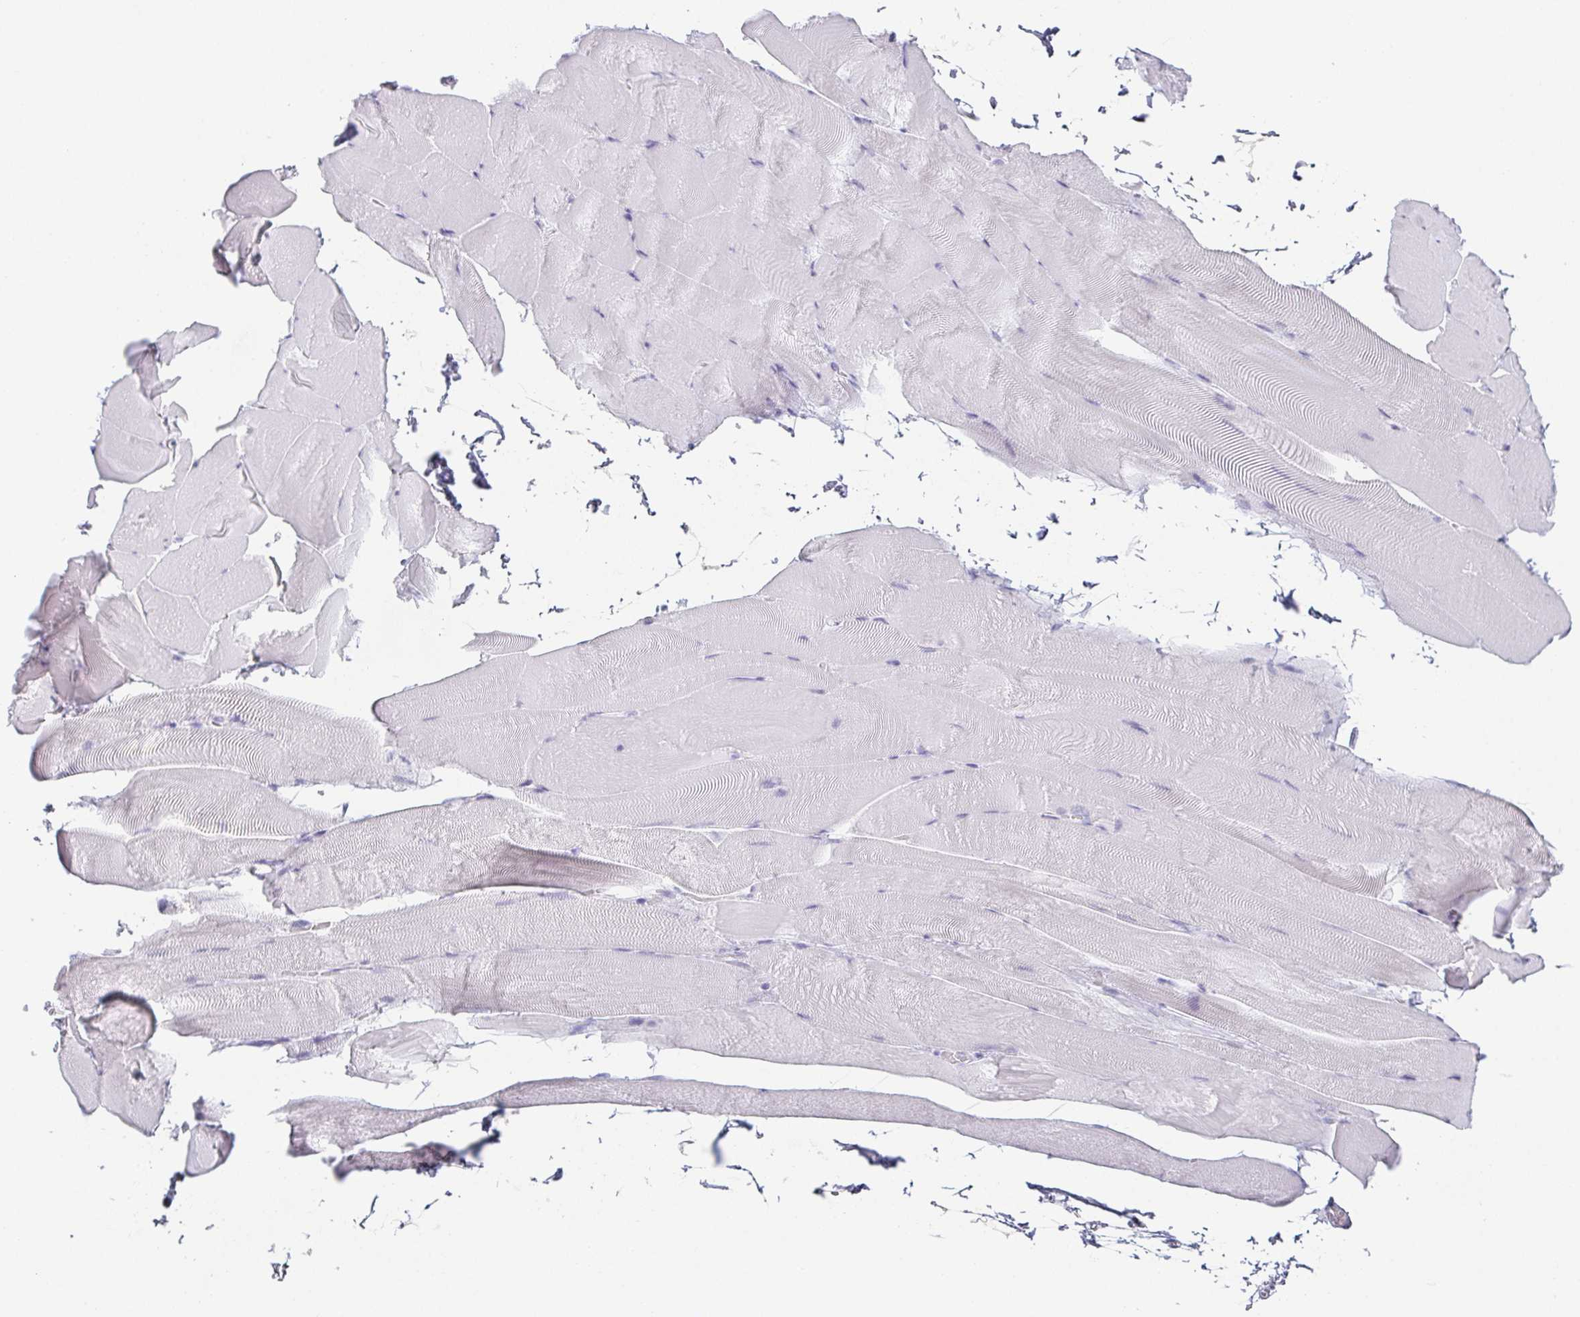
{"staining": {"intensity": "negative", "quantity": "none", "location": "none"}, "tissue": "skeletal muscle", "cell_type": "Myocytes", "image_type": "normal", "snomed": [{"axis": "morphology", "description": "Normal tissue, NOS"}, {"axis": "topography", "description": "Skeletal muscle"}], "caption": "Immunohistochemistry image of unremarkable human skeletal muscle stained for a protein (brown), which demonstrates no positivity in myocytes. (Stains: DAB immunohistochemistry (IHC) with hematoxylin counter stain, Microscopy: brightfield microscopy at high magnification).", "gene": "PRR27", "patient": {"sex": "female", "age": 64}}